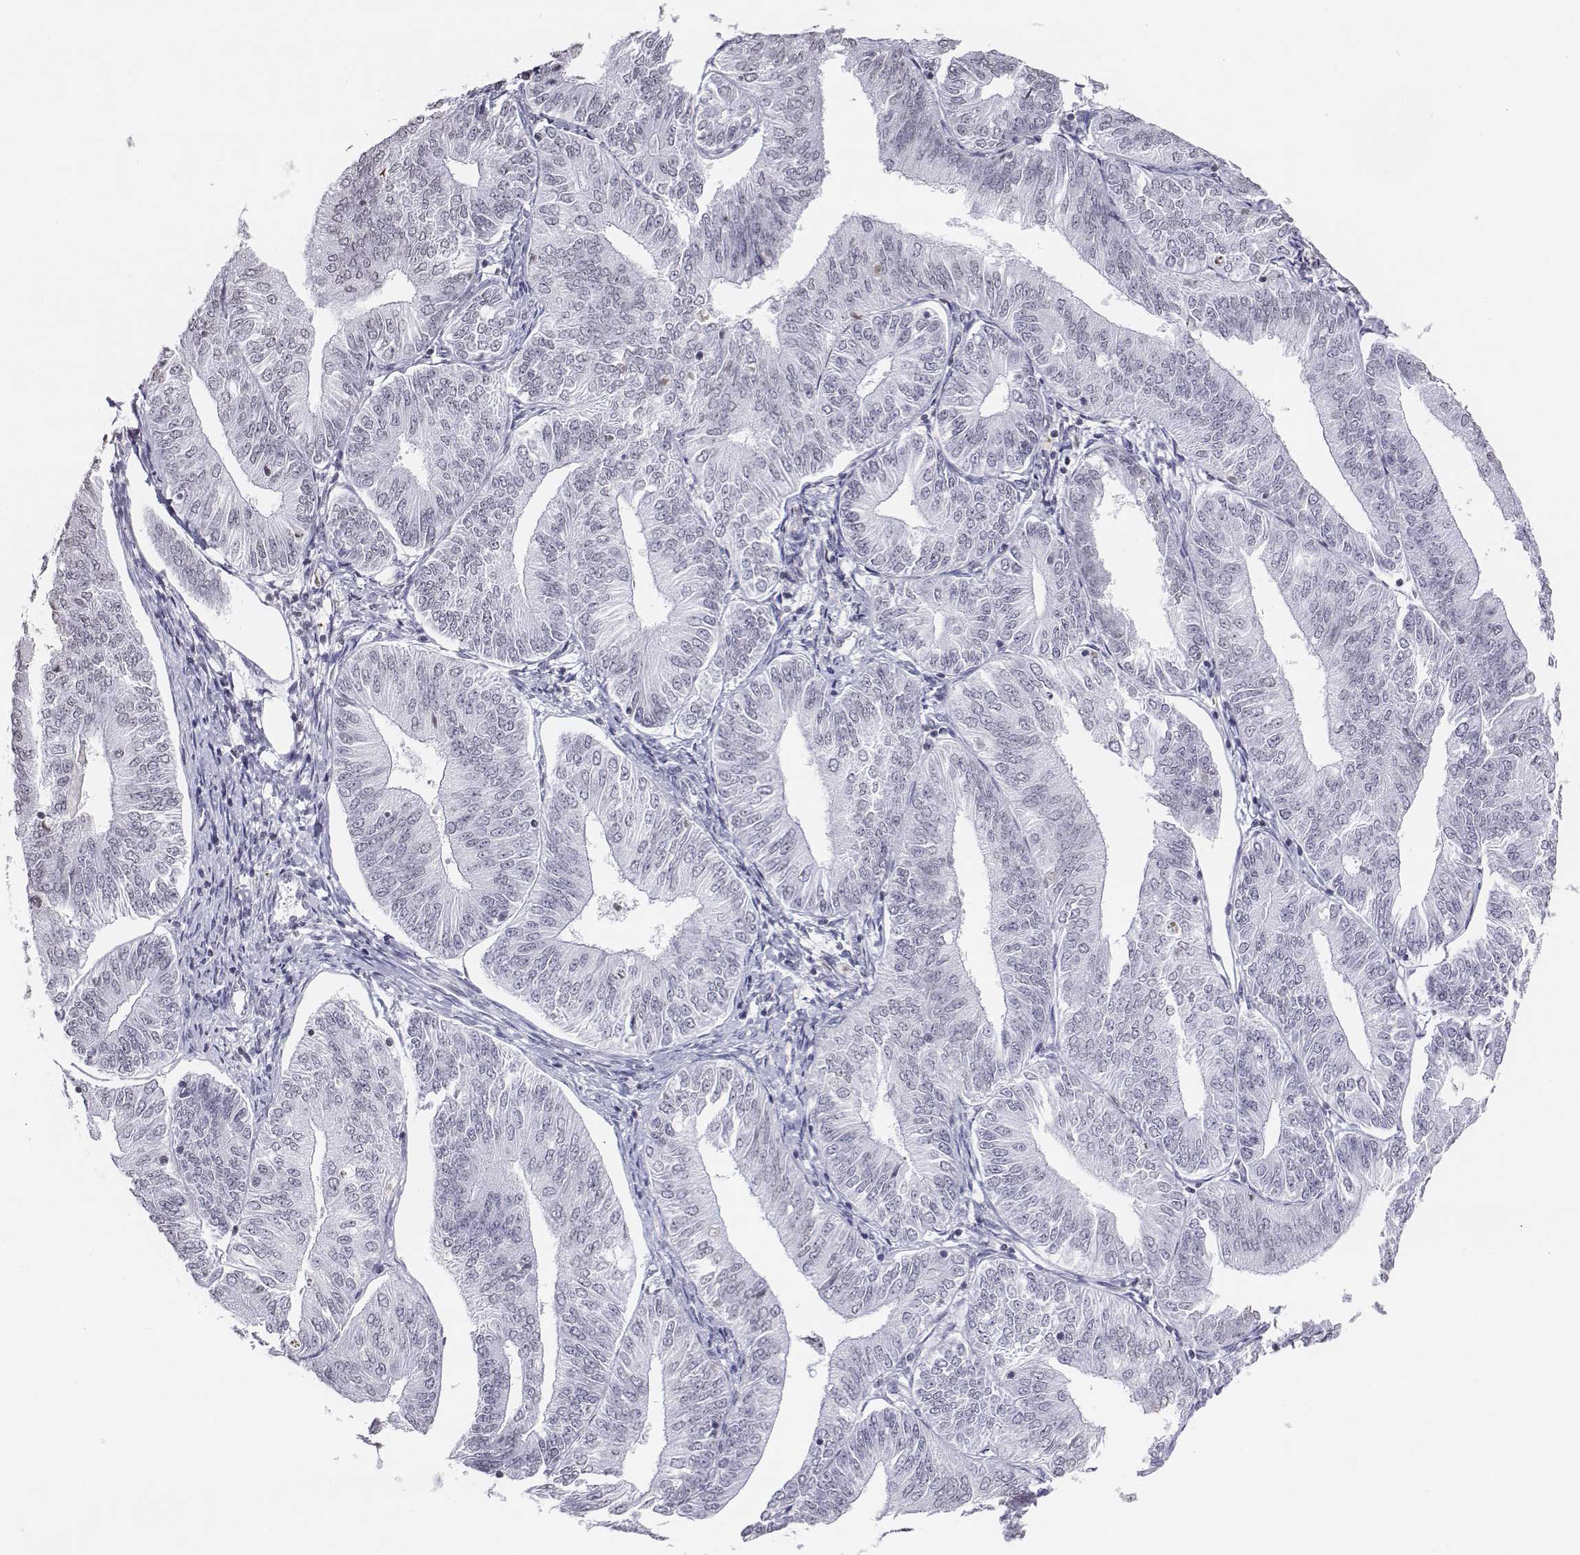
{"staining": {"intensity": "negative", "quantity": "none", "location": "none"}, "tissue": "endometrial cancer", "cell_type": "Tumor cells", "image_type": "cancer", "snomed": [{"axis": "morphology", "description": "Adenocarcinoma, NOS"}, {"axis": "topography", "description": "Endometrium"}], "caption": "Immunohistochemistry (IHC) of human endometrial cancer displays no positivity in tumor cells. The staining is performed using DAB brown chromogen with nuclei counter-stained in using hematoxylin.", "gene": "BARHL1", "patient": {"sex": "female", "age": 58}}